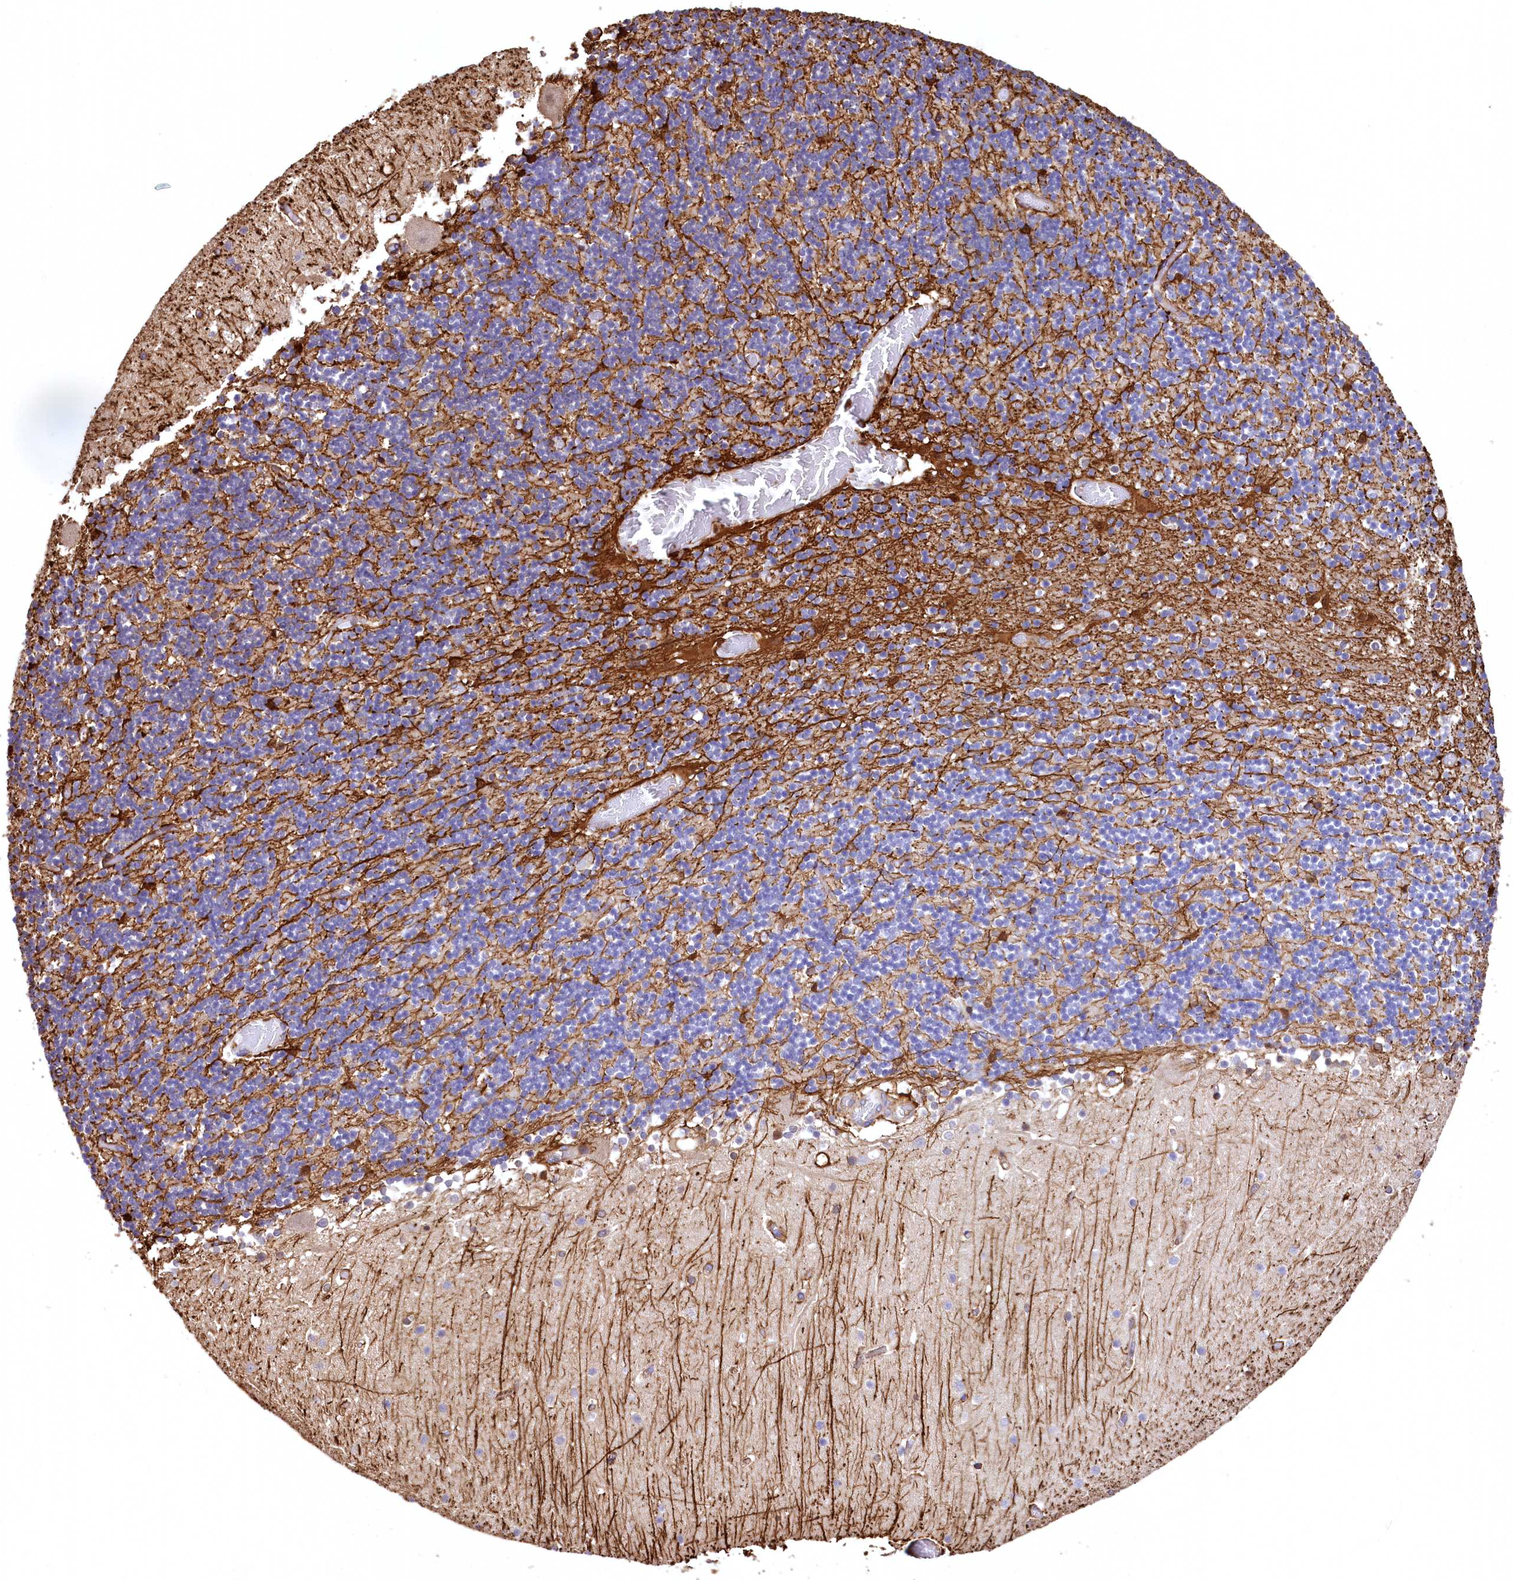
{"staining": {"intensity": "negative", "quantity": "none", "location": "none"}, "tissue": "cerebellum", "cell_type": "Cells in granular layer", "image_type": "normal", "snomed": [{"axis": "morphology", "description": "Normal tissue, NOS"}, {"axis": "topography", "description": "Cerebellum"}], "caption": "High power microscopy photomicrograph of an immunohistochemistry (IHC) histopathology image of benign cerebellum, revealing no significant staining in cells in granular layer.", "gene": "RARS2", "patient": {"sex": "female", "age": 28}}